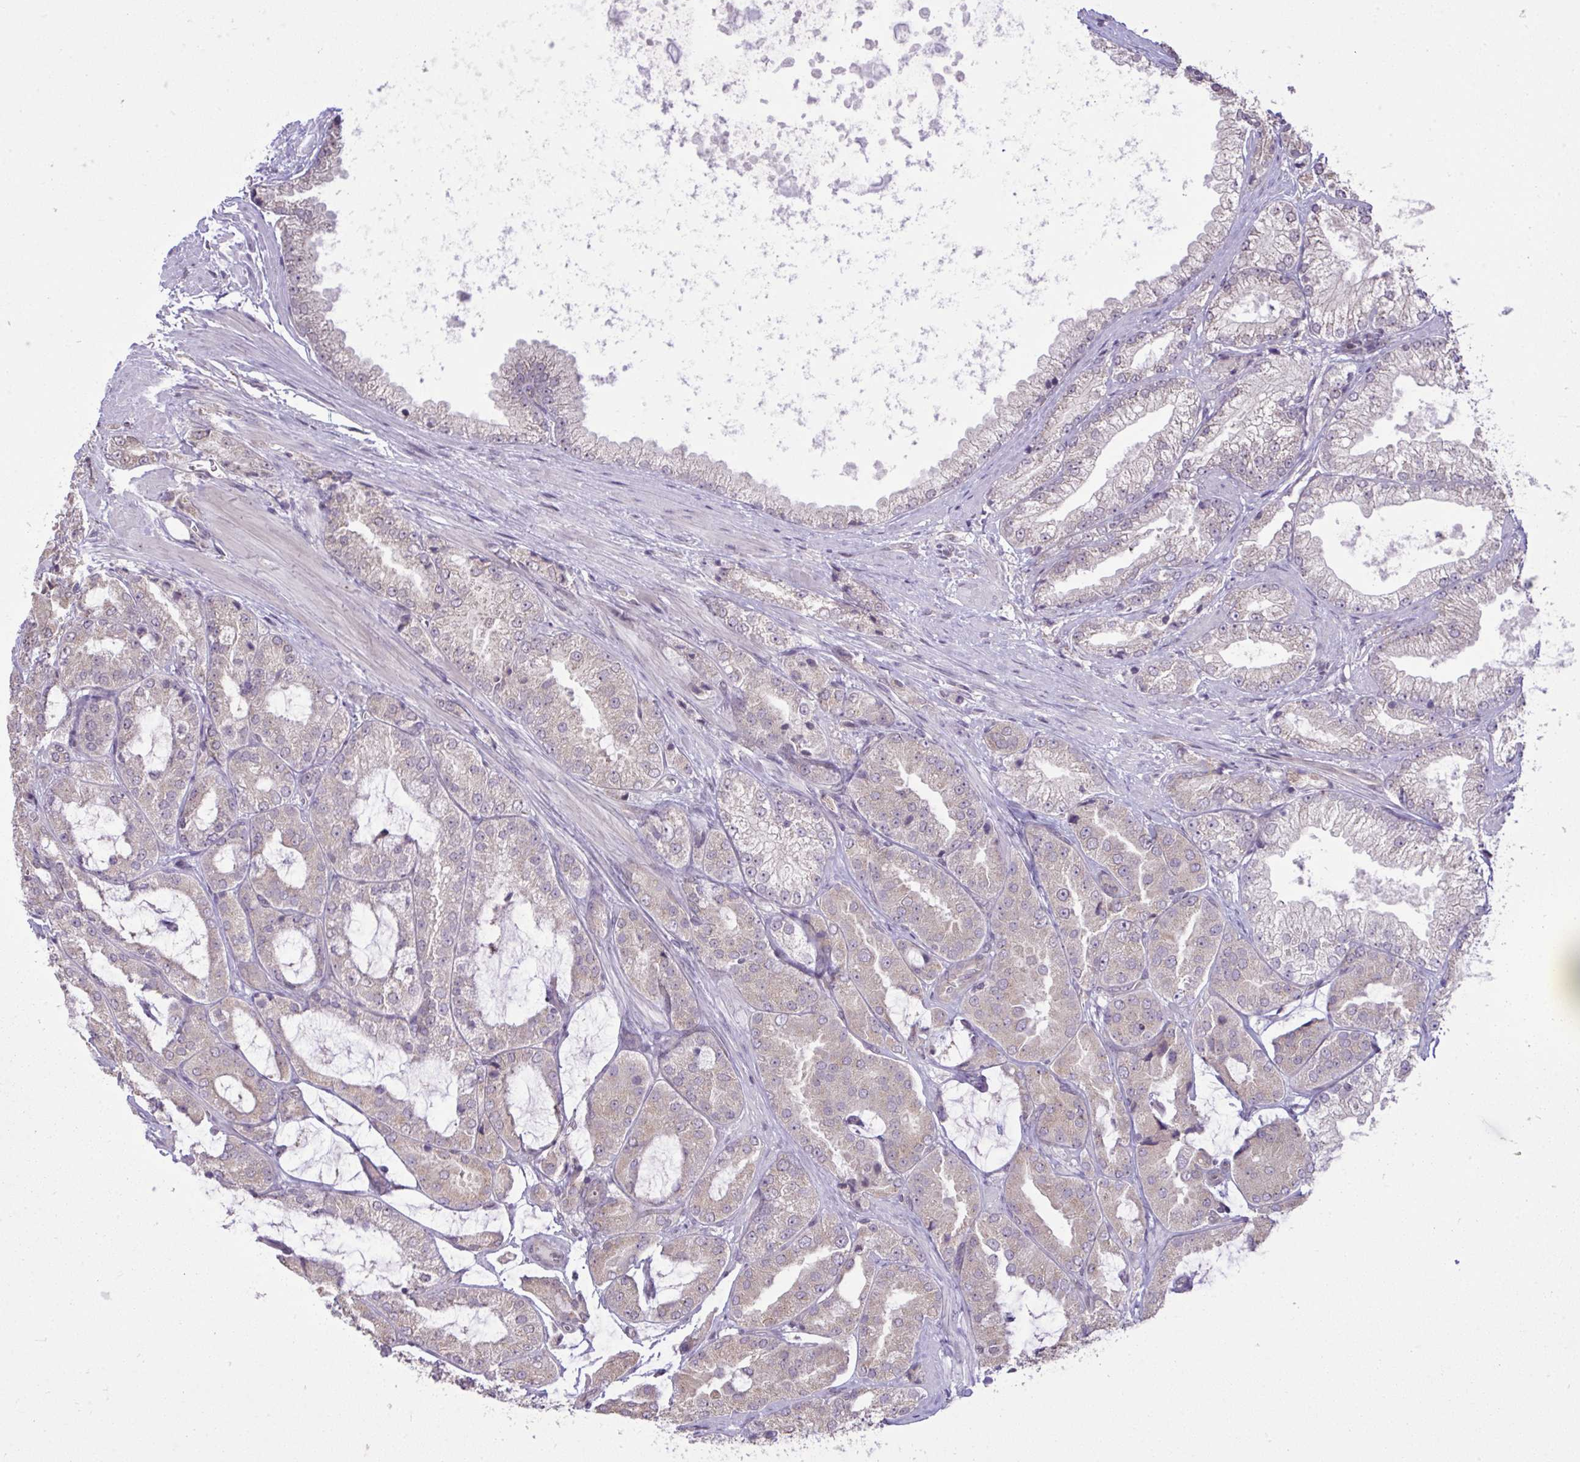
{"staining": {"intensity": "weak", "quantity": "25%-75%", "location": "cytoplasmic/membranous"}, "tissue": "prostate cancer", "cell_type": "Tumor cells", "image_type": "cancer", "snomed": [{"axis": "morphology", "description": "Adenocarcinoma, High grade"}, {"axis": "topography", "description": "Prostate"}], "caption": "Prostate cancer (high-grade adenocarcinoma) stained with a brown dye exhibits weak cytoplasmic/membranous positive positivity in about 25%-75% of tumor cells.", "gene": "CYP20A1", "patient": {"sex": "male", "age": 68}}